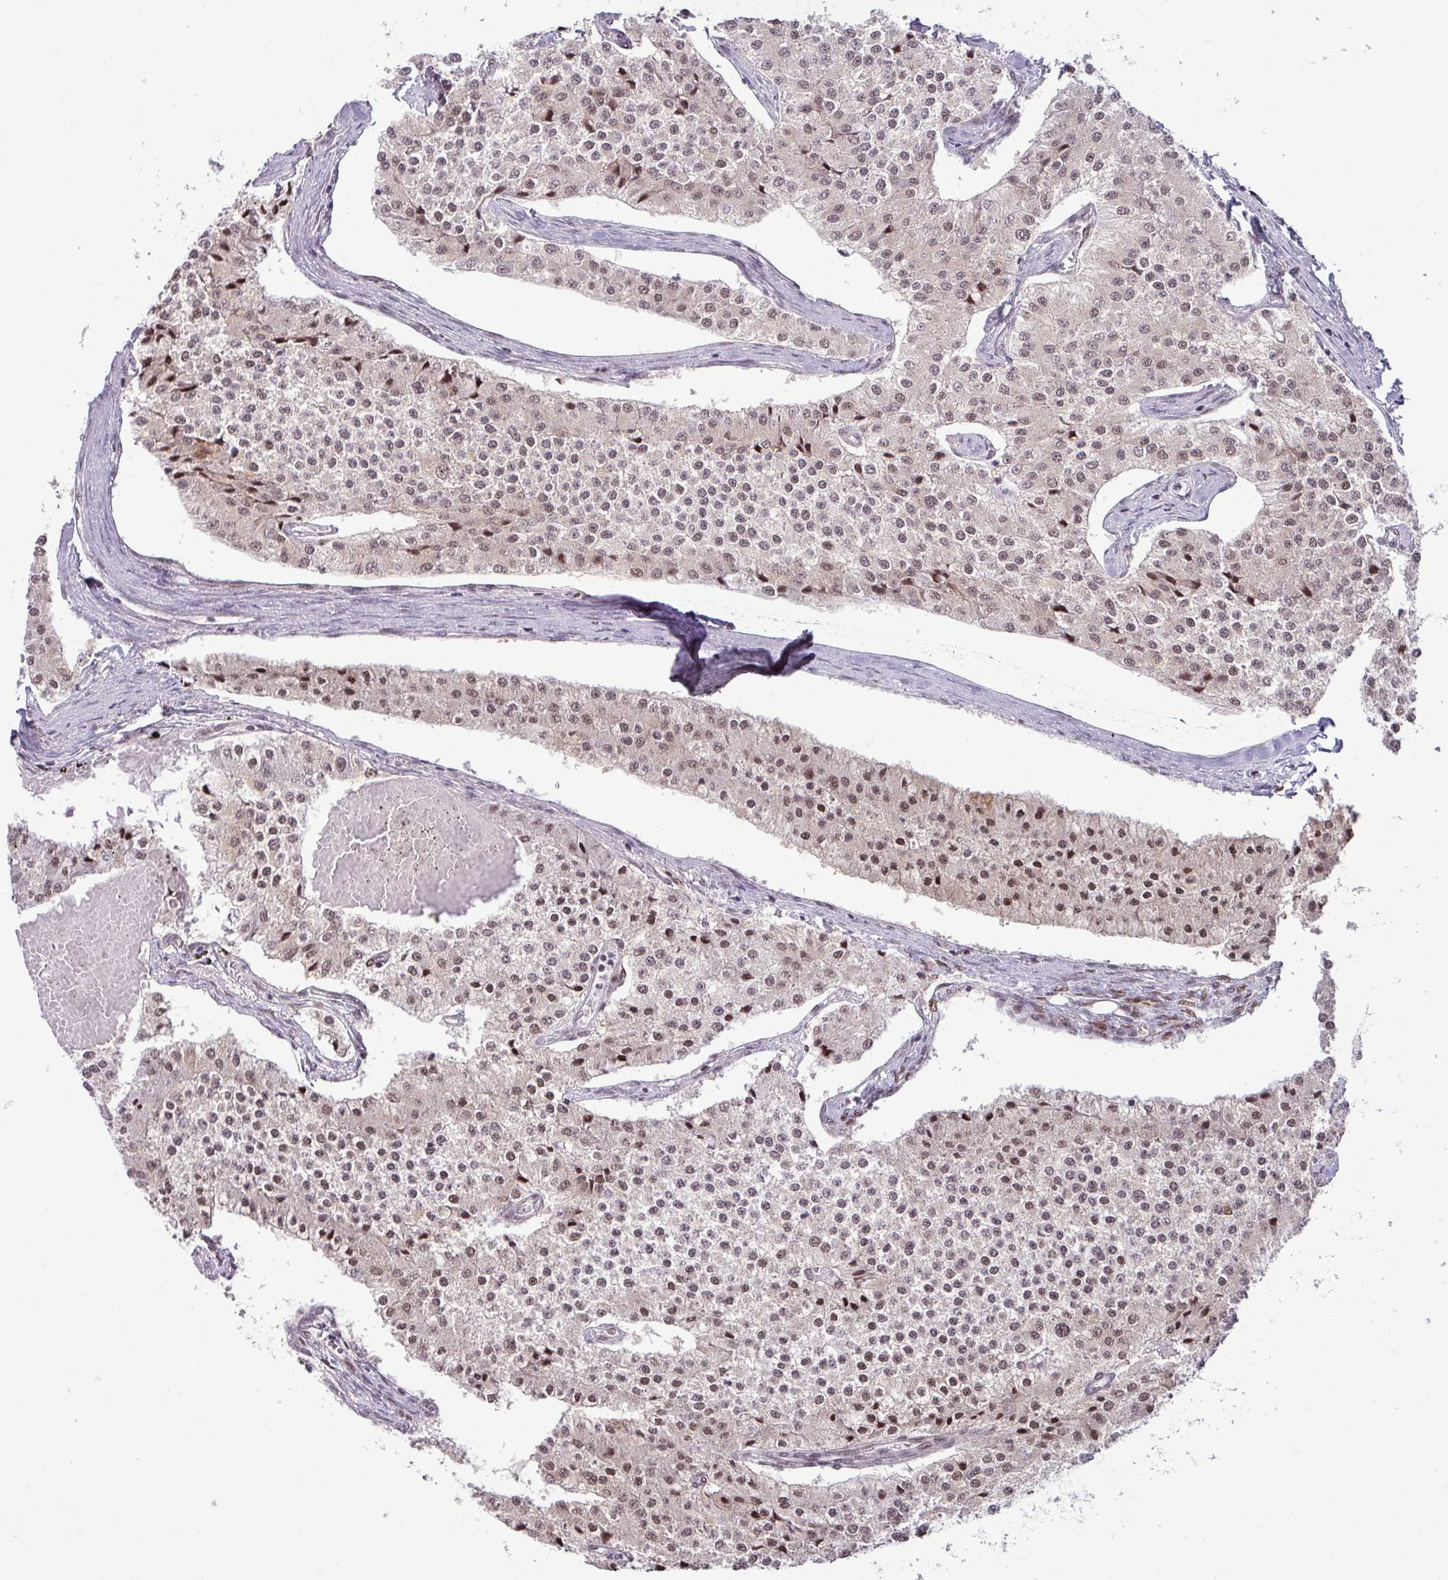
{"staining": {"intensity": "moderate", "quantity": "25%-75%", "location": "nuclear"}, "tissue": "carcinoid", "cell_type": "Tumor cells", "image_type": "cancer", "snomed": [{"axis": "morphology", "description": "Carcinoid, malignant, NOS"}, {"axis": "topography", "description": "Colon"}], "caption": "High-magnification brightfield microscopy of carcinoid stained with DAB (3,3'-diaminobenzidine) (brown) and counterstained with hematoxylin (blue). tumor cells exhibit moderate nuclear expression is identified in approximately25%-75% of cells. (brown staining indicates protein expression, while blue staining denotes nuclei).", "gene": "PTPN20", "patient": {"sex": "female", "age": 52}}